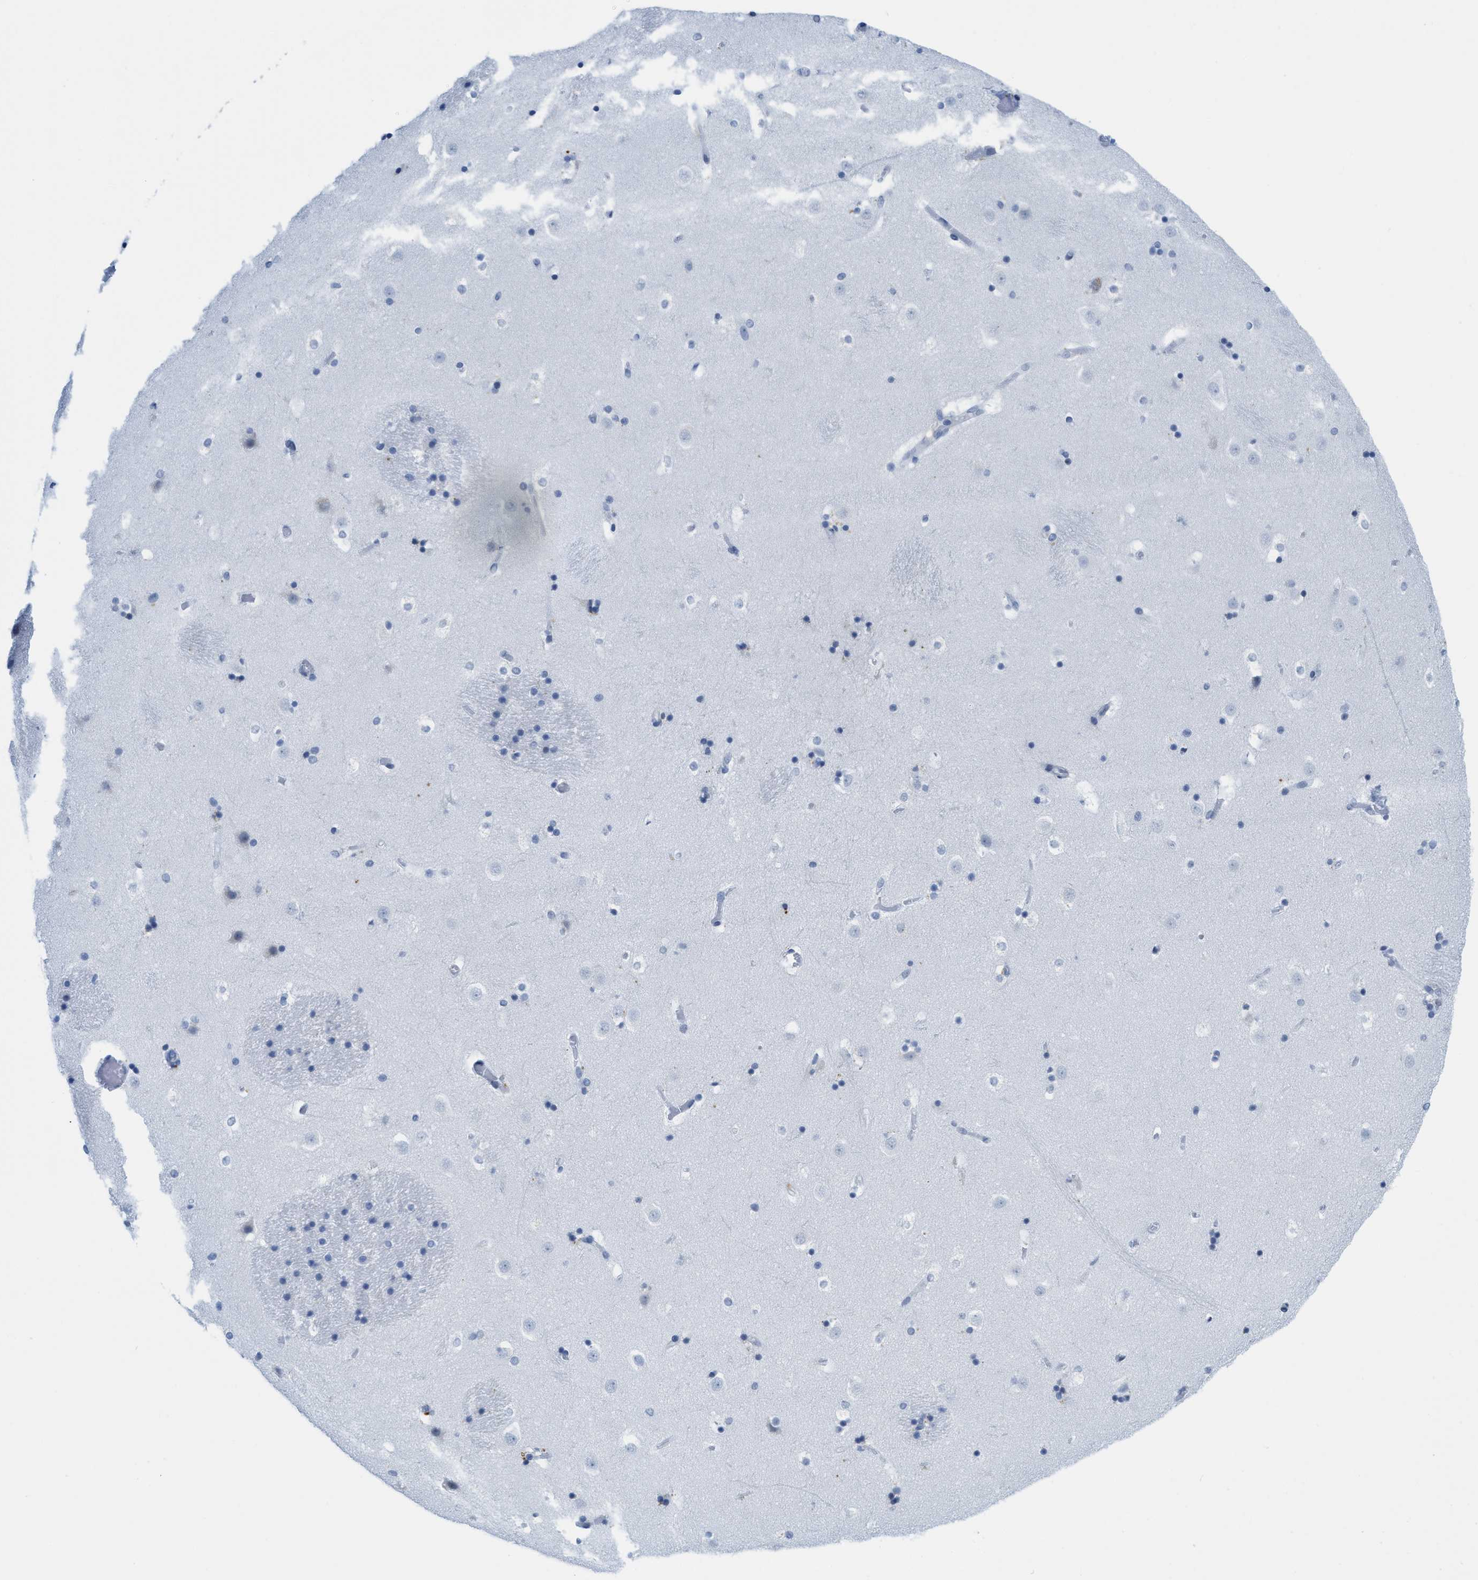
{"staining": {"intensity": "negative", "quantity": "none", "location": "none"}, "tissue": "caudate", "cell_type": "Glial cells", "image_type": "normal", "snomed": [{"axis": "morphology", "description": "Normal tissue, NOS"}, {"axis": "topography", "description": "Lateral ventricle wall"}], "caption": "This is a photomicrograph of immunohistochemistry (IHC) staining of normal caudate, which shows no staining in glial cells.", "gene": "WDR4", "patient": {"sex": "male", "age": 45}}